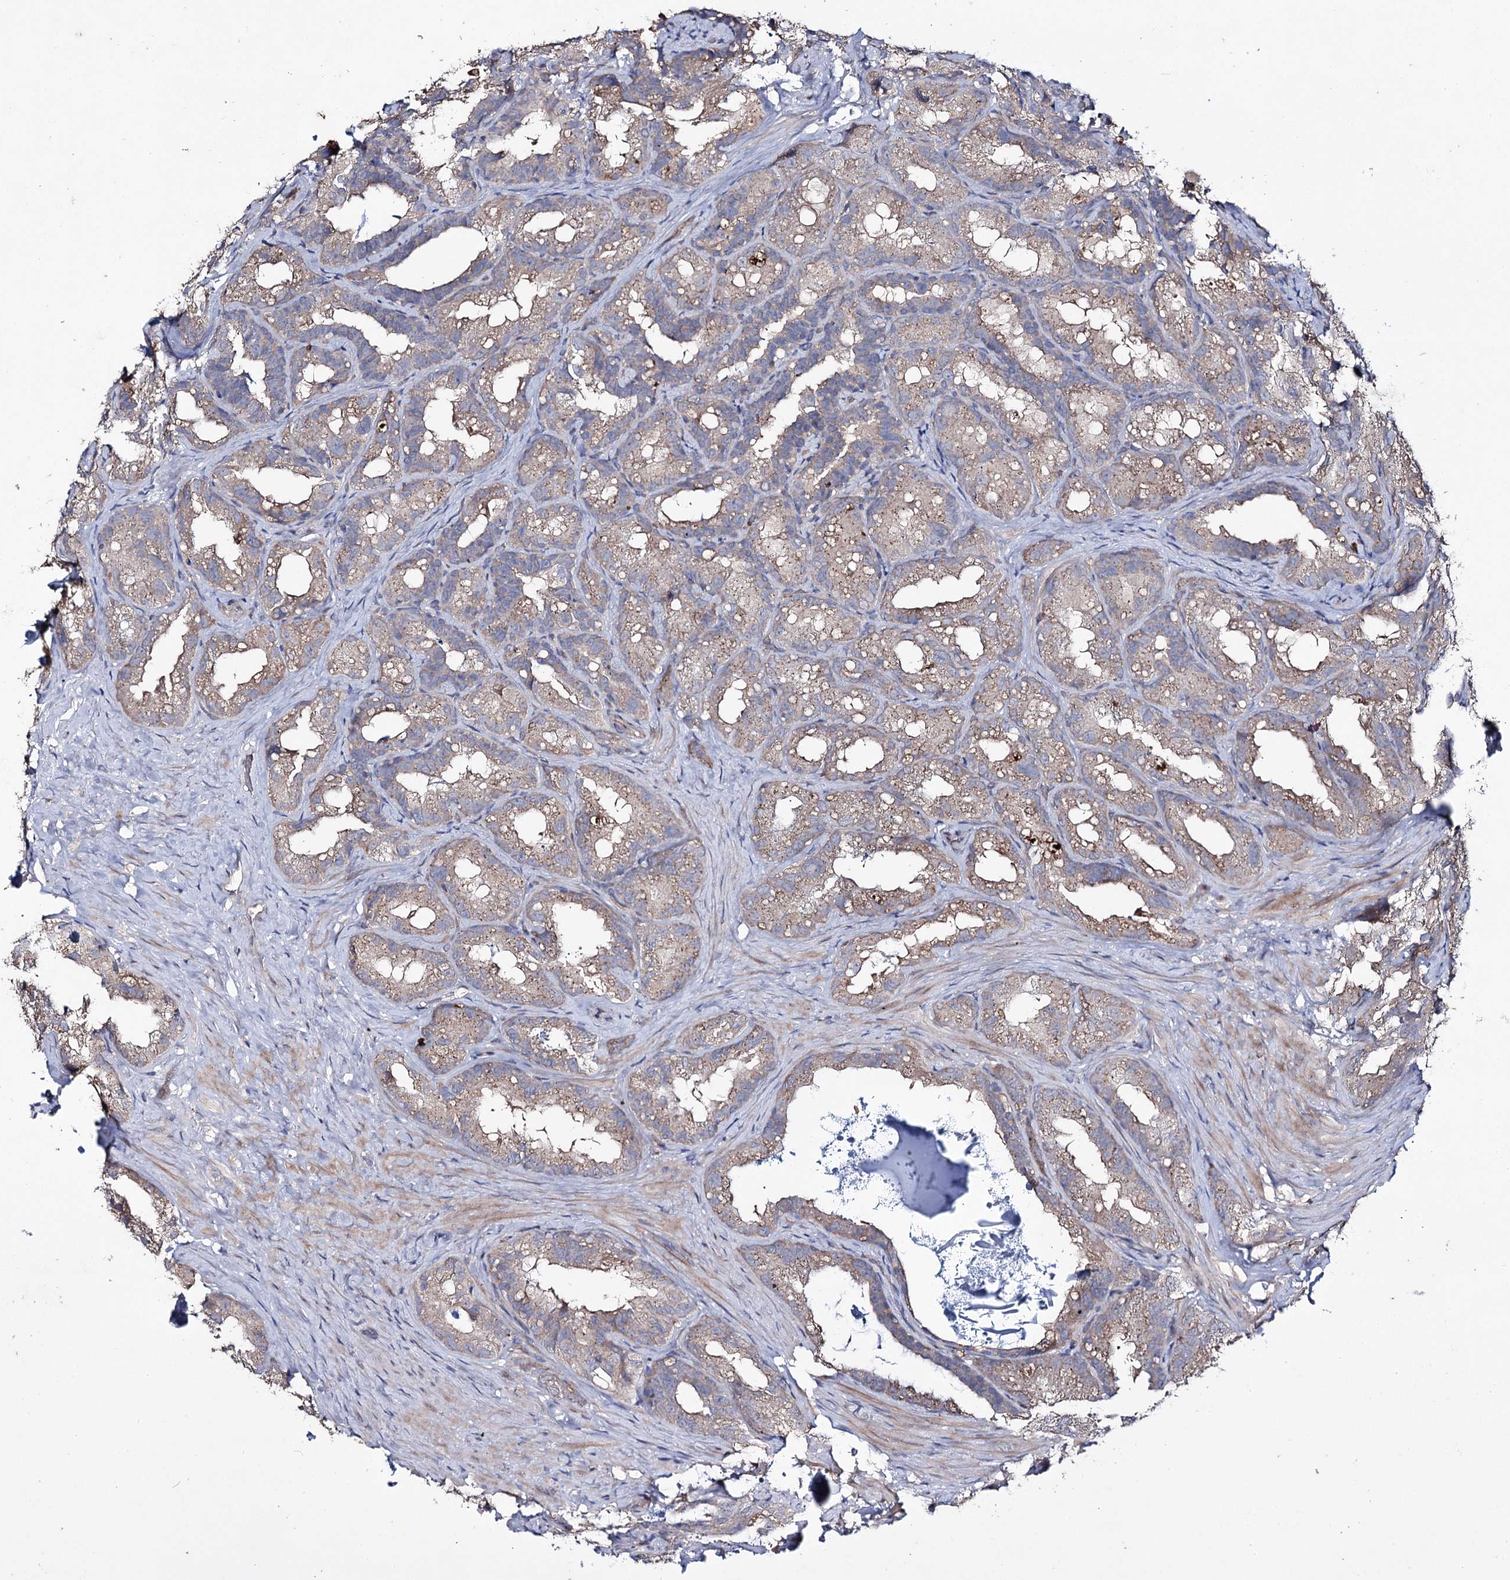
{"staining": {"intensity": "weak", "quantity": "25%-75%", "location": "cytoplasmic/membranous"}, "tissue": "seminal vesicle", "cell_type": "Glandular cells", "image_type": "normal", "snomed": [{"axis": "morphology", "description": "Normal tissue, NOS"}, {"axis": "topography", "description": "Seminal veicle"}], "caption": "Seminal vesicle stained with DAB (3,3'-diaminobenzidine) immunohistochemistry exhibits low levels of weak cytoplasmic/membranous positivity in approximately 25%-75% of glandular cells. Nuclei are stained in blue.", "gene": "SEMA4G", "patient": {"sex": "male", "age": 60}}